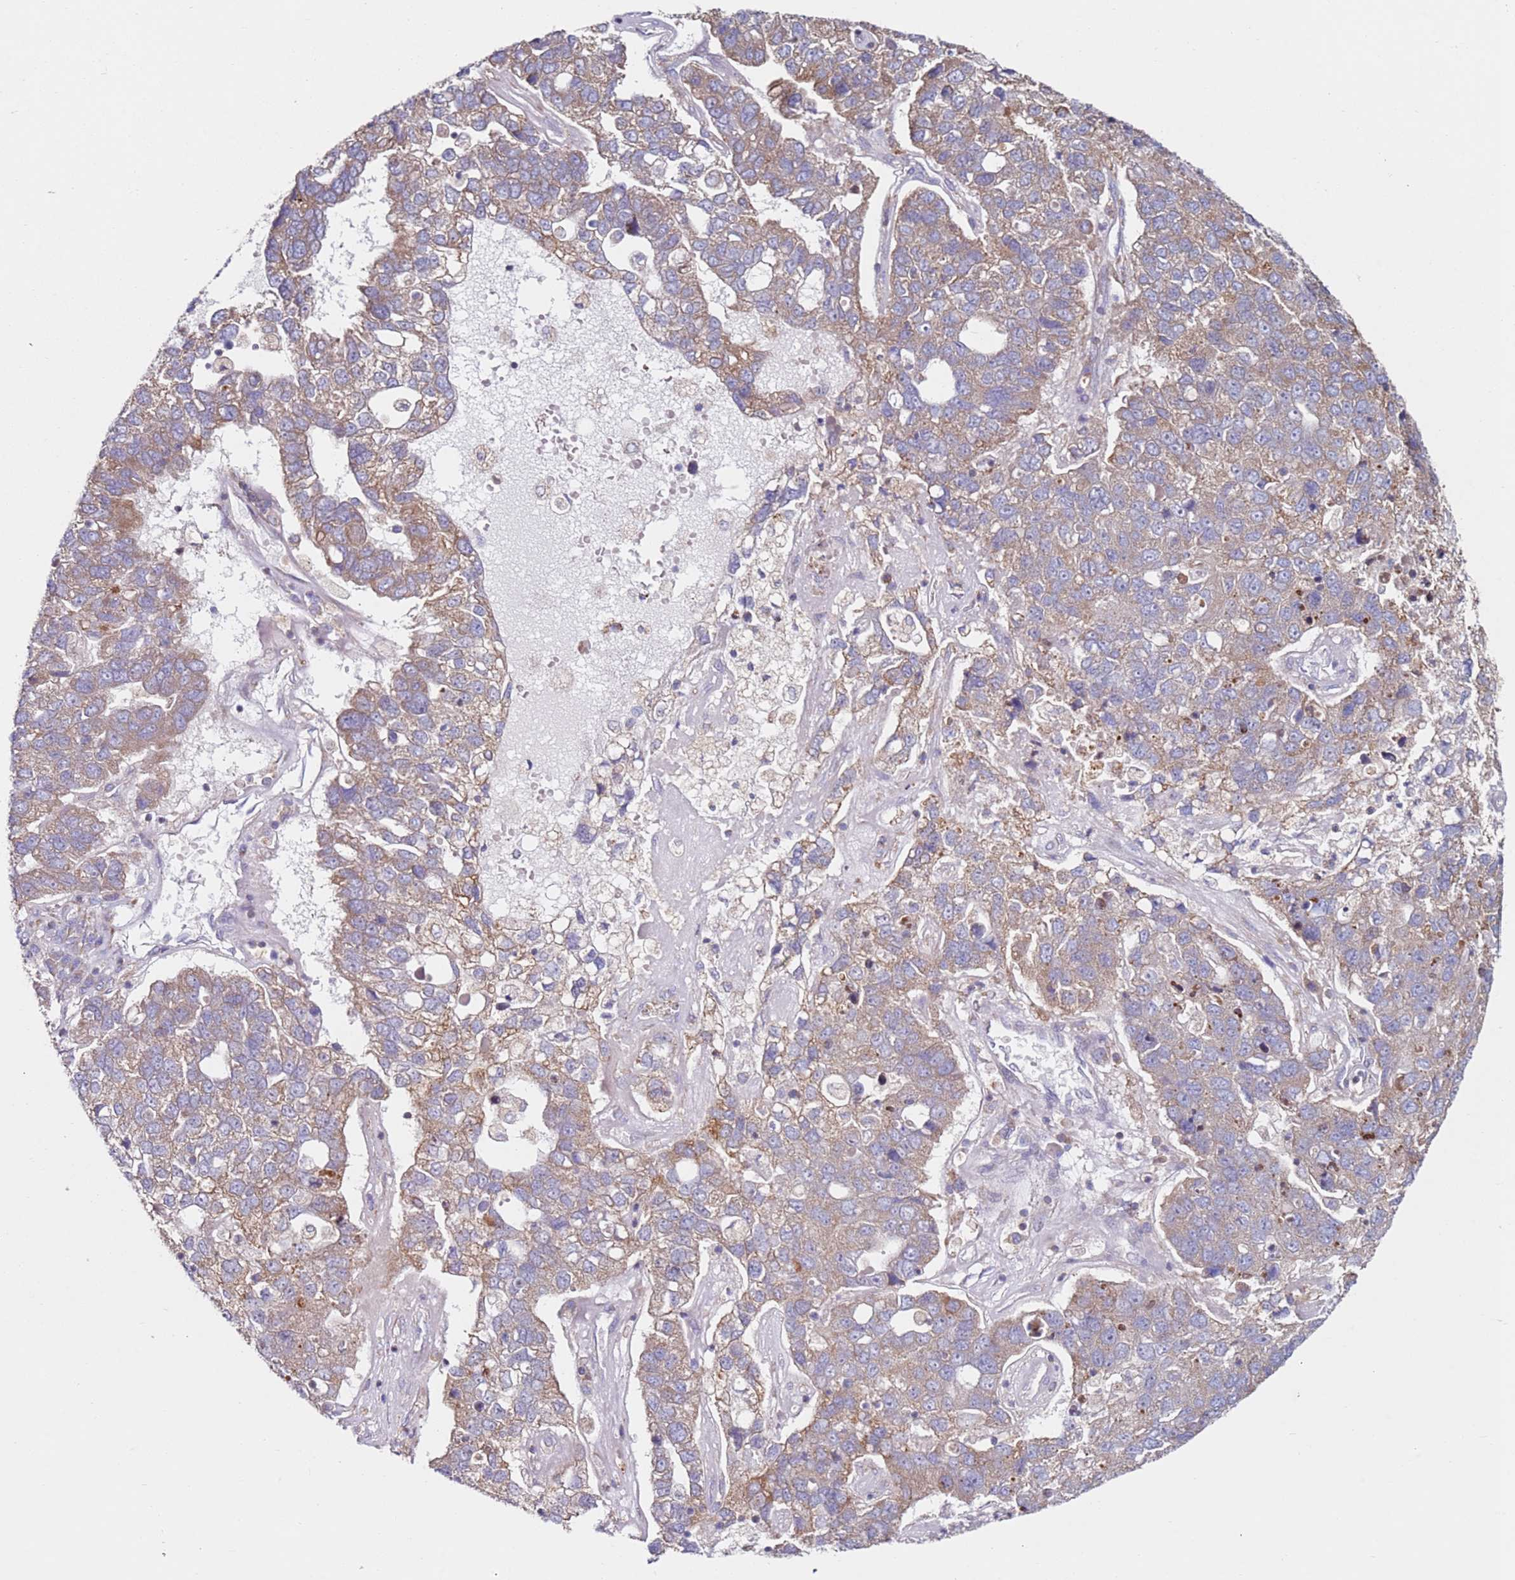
{"staining": {"intensity": "moderate", "quantity": ">75%", "location": "cytoplasmic/membranous"}, "tissue": "pancreatic cancer", "cell_type": "Tumor cells", "image_type": "cancer", "snomed": [{"axis": "morphology", "description": "Adenocarcinoma, NOS"}, {"axis": "topography", "description": "Pancreas"}], "caption": "The photomicrograph demonstrates staining of pancreatic adenocarcinoma, revealing moderate cytoplasmic/membranous protein positivity (brown color) within tumor cells.", "gene": "CNOT9", "patient": {"sex": "female", "age": 61}}